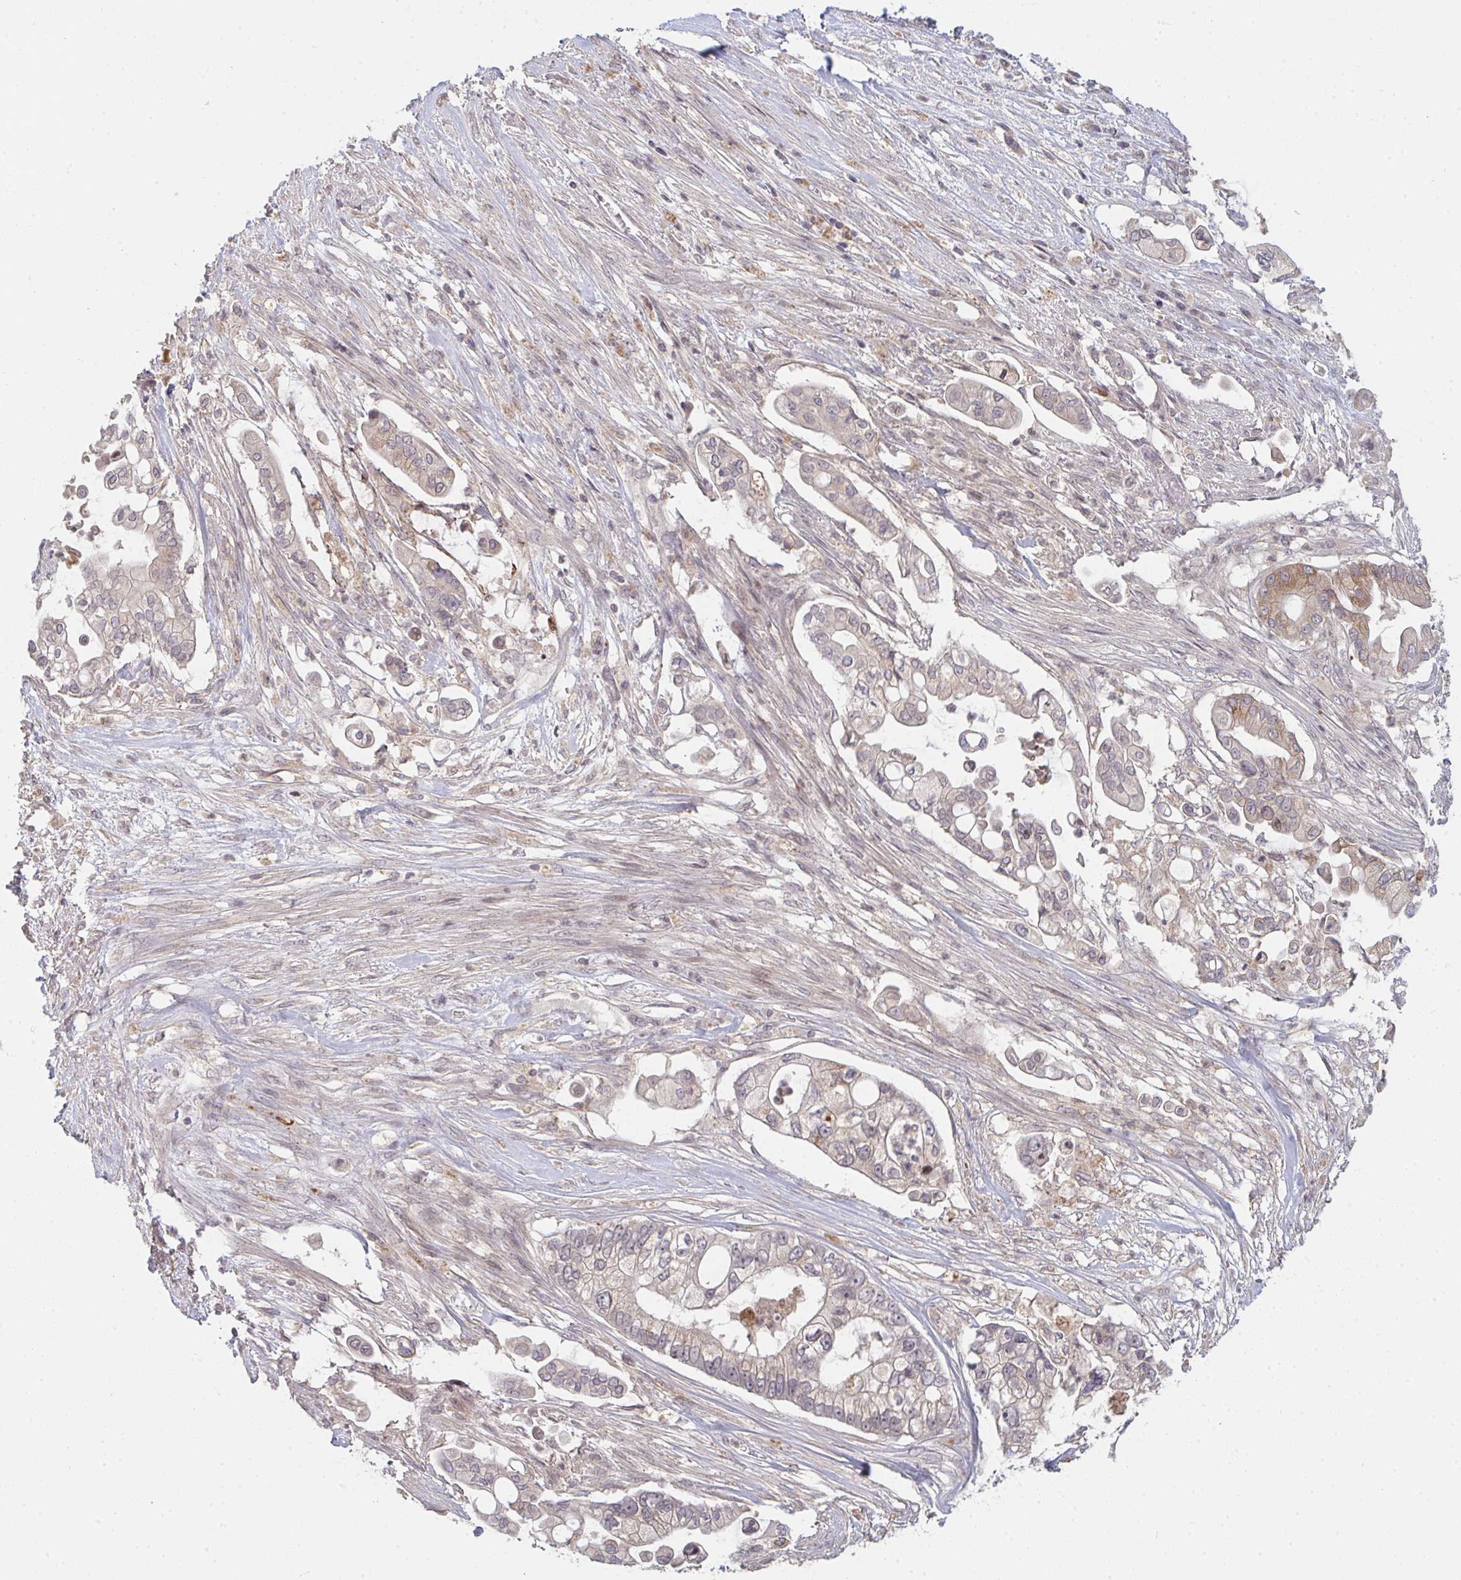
{"staining": {"intensity": "moderate", "quantity": "25%-75%", "location": "cytoplasmic/membranous"}, "tissue": "pancreatic cancer", "cell_type": "Tumor cells", "image_type": "cancer", "snomed": [{"axis": "morphology", "description": "Adenocarcinoma, NOS"}, {"axis": "topography", "description": "Pancreas"}], "caption": "This histopathology image demonstrates IHC staining of pancreatic cancer, with medium moderate cytoplasmic/membranous staining in approximately 25%-75% of tumor cells.", "gene": "DCST1", "patient": {"sex": "female", "age": 69}}